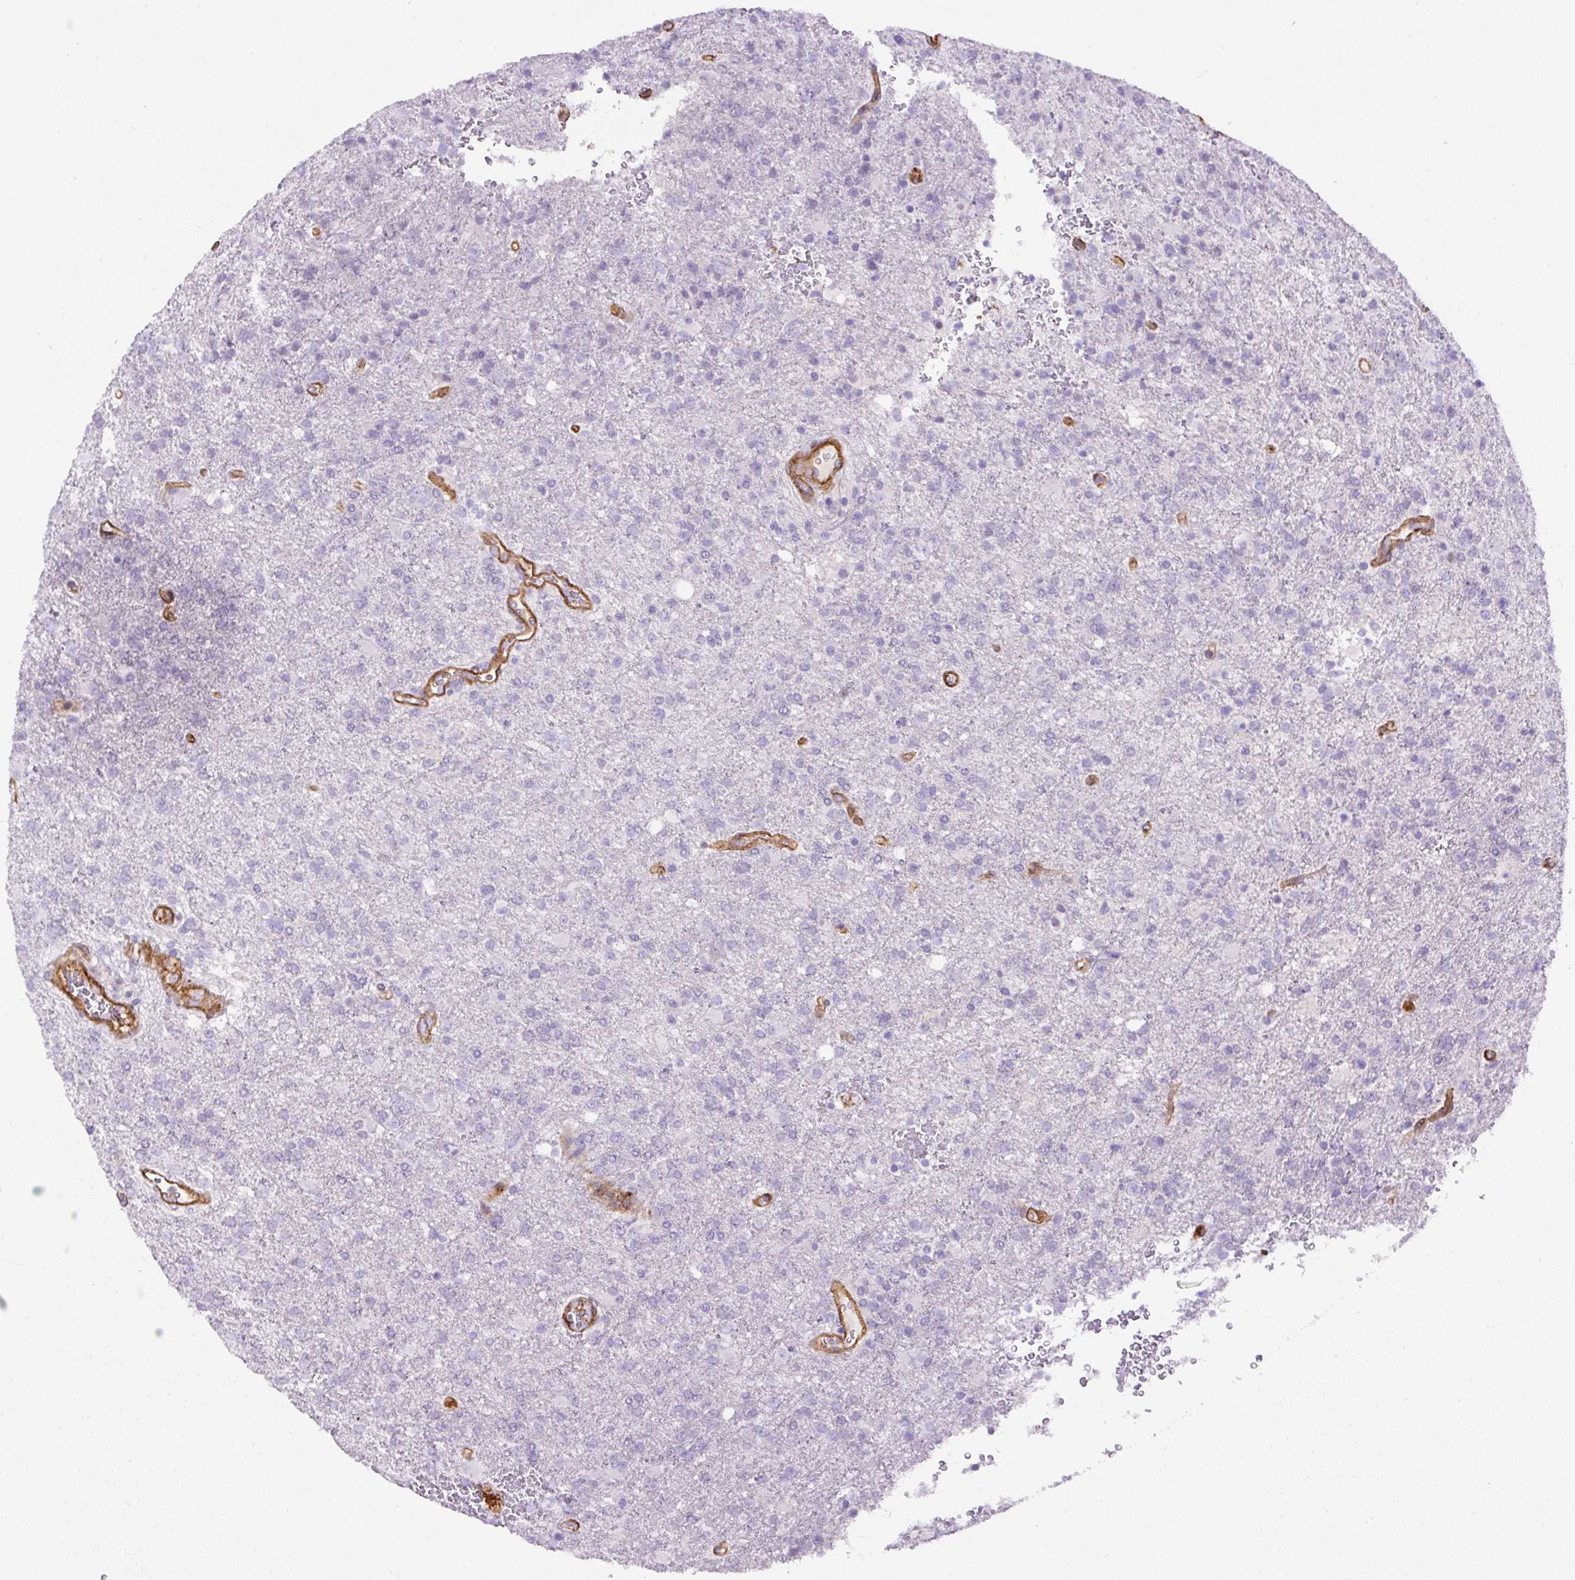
{"staining": {"intensity": "negative", "quantity": "none", "location": "none"}, "tissue": "glioma", "cell_type": "Tumor cells", "image_type": "cancer", "snomed": [{"axis": "morphology", "description": "Glioma, malignant, High grade"}, {"axis": "topography", "description": "Brain"}], "caption": "High-grade glioma (malignant) was stained to show a protein in brown. There is no significant staining in tumor cells. (Stains: DAB immunohistochemistry (IHC) with hematoxylin counter stain, Microscopy: brightfield microscopy at high magnification).", "gene": "B3GALT5", "patient": {"sex": "female", "age": 74}}